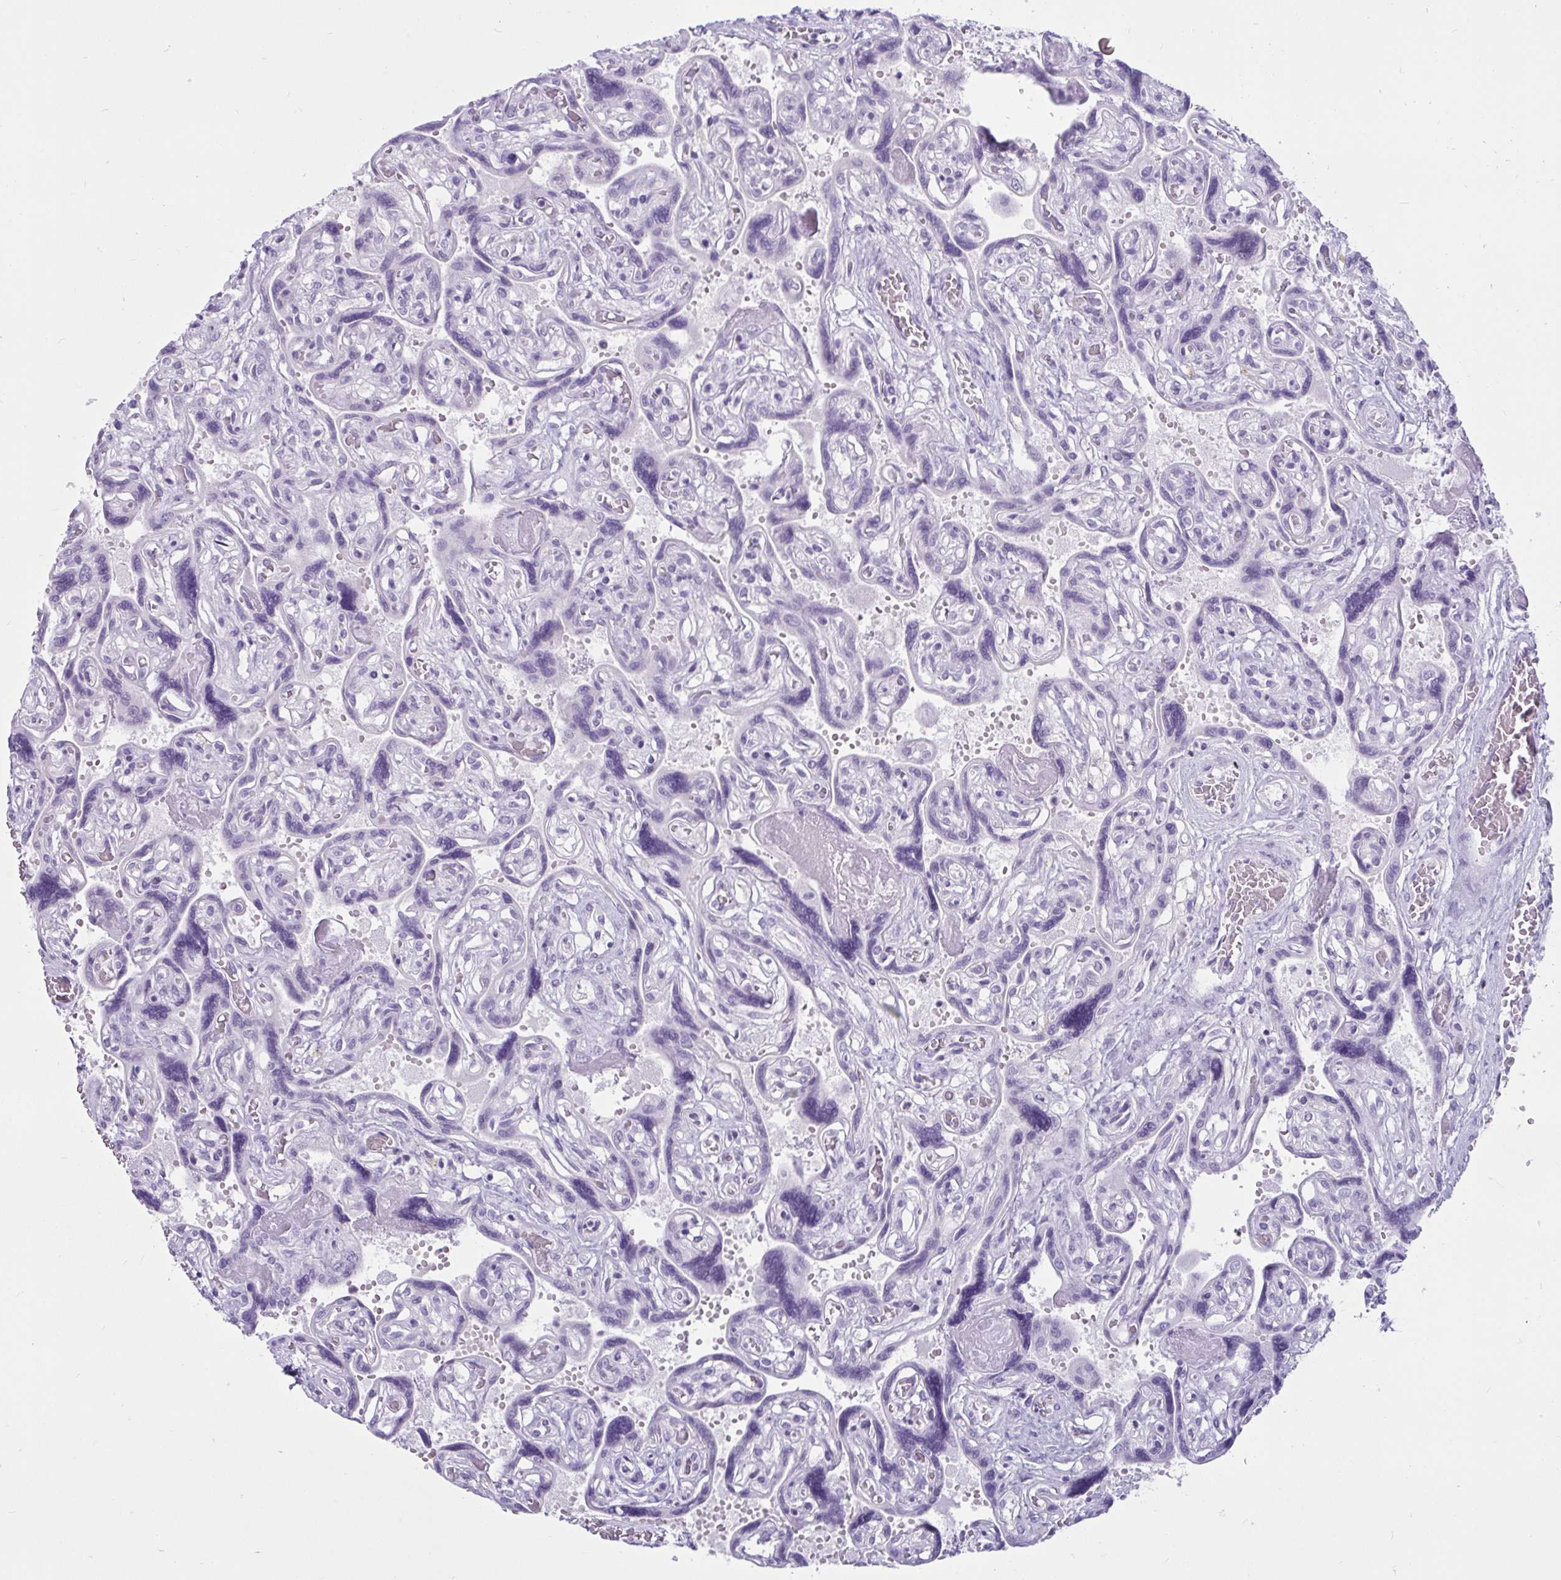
{"staining": {"intensity": "negative", "quantity": "none", "location": "none"}, "tissue": "placenta", "cell_type": "Decidual cells", "image_type": "normal", "snomed": [{"axis": "morphology", "description": "Normal tissue, NOS"}, {"axis": "topography", "description": "Placenta"}], "caption": "A photomicrograph of human placenta is negative for staining in decidual cells.", "gene": "CTSZ", "patient": {"sex": "female", "age": 32}}